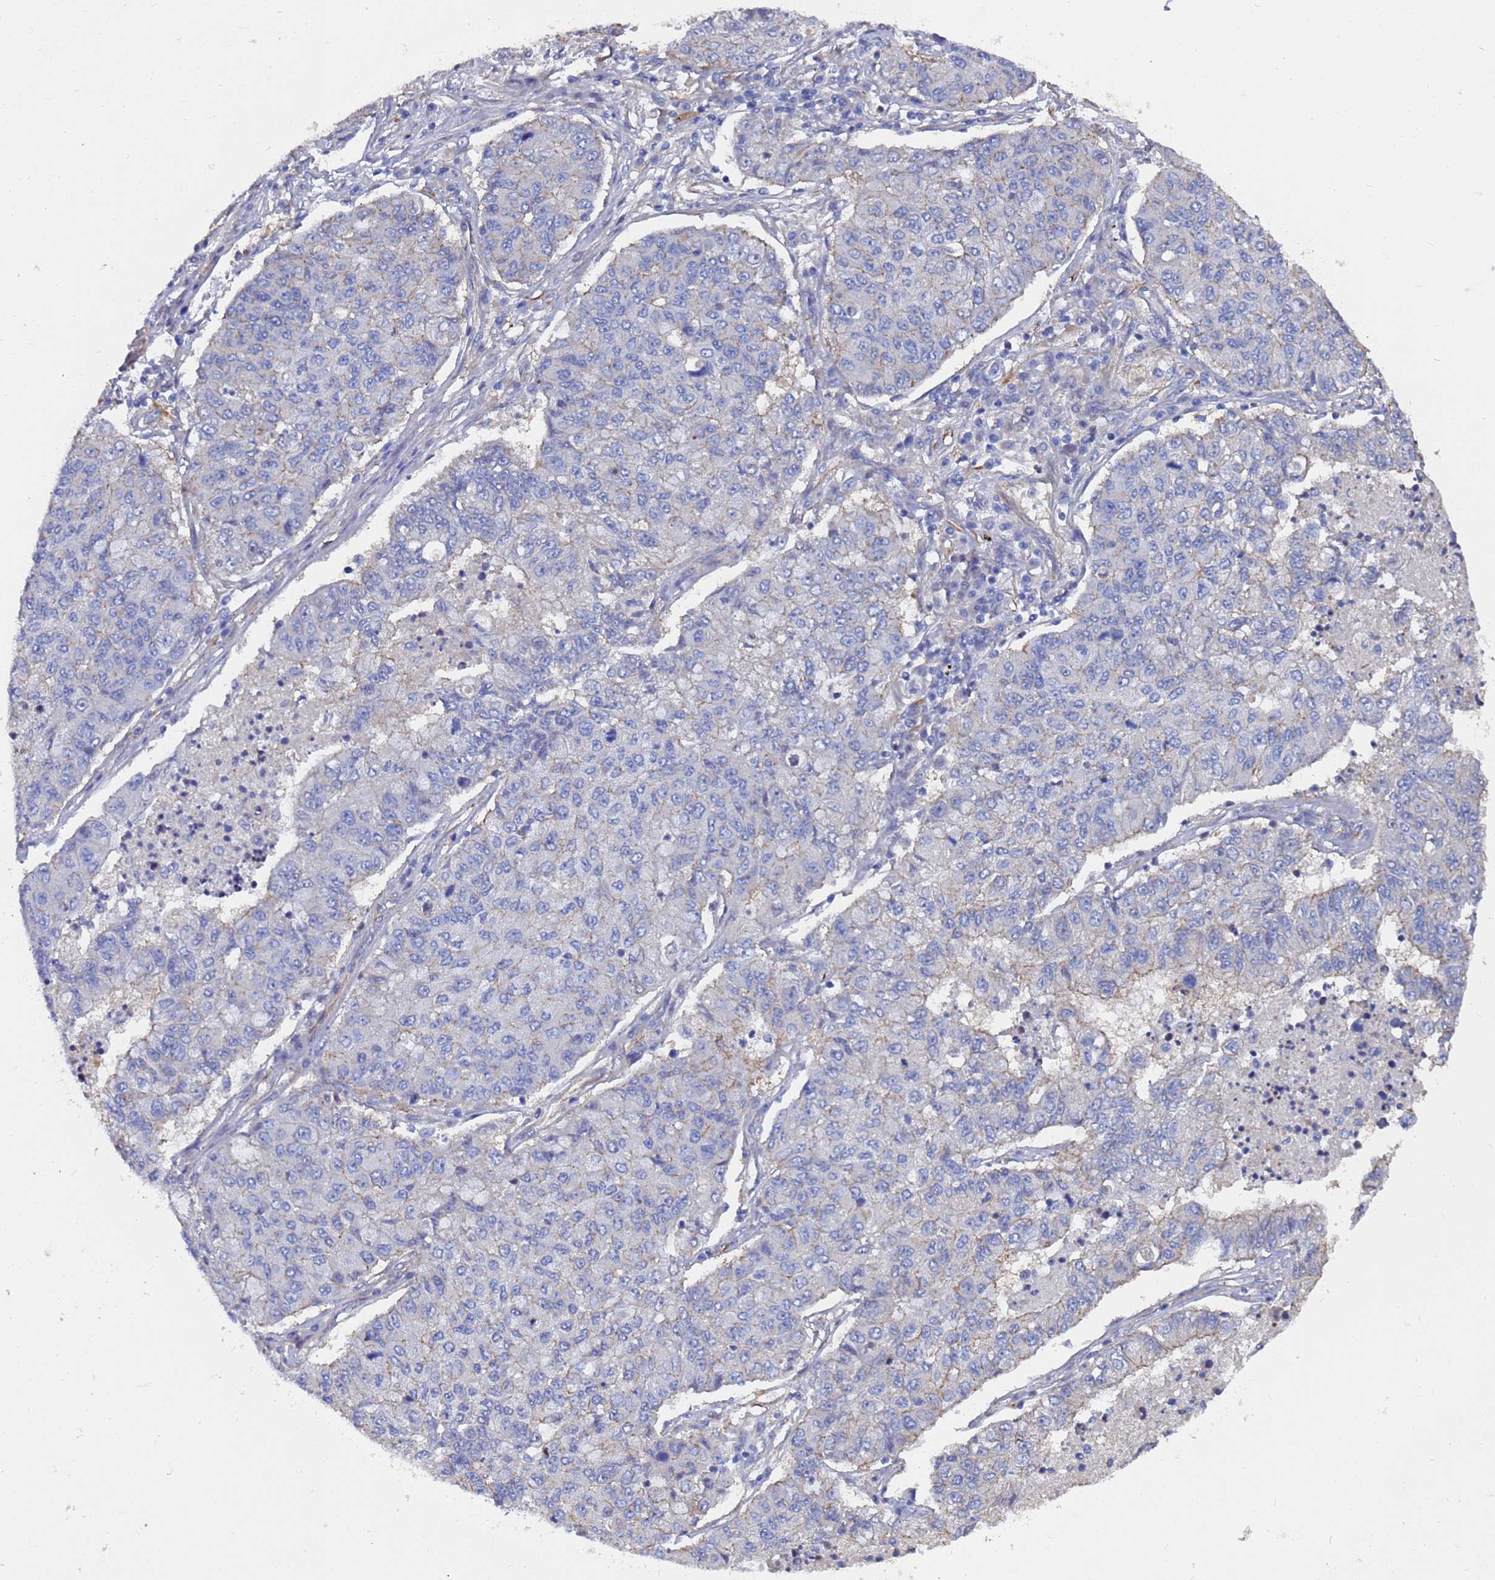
{"staining": {"intensity": "negative", "quantity": "none", "location": "none"}, "tissue": "lung cancer", "cell_type": "Tumor cells", "image_type": "cancer", "snomed": [{"axis": "morphology", "description": "Squamous cell carcinoma, NOS"}, {"axis": "topography", "description": "Lung"}], "caption": "Human squamous cell carcinoma (lung) stained for a protein using immunohistochemistry (IHC) reveals no positivity in tumor cells.", "gene": "SYT13", "patient": {"sex": "male", "age": 74}}